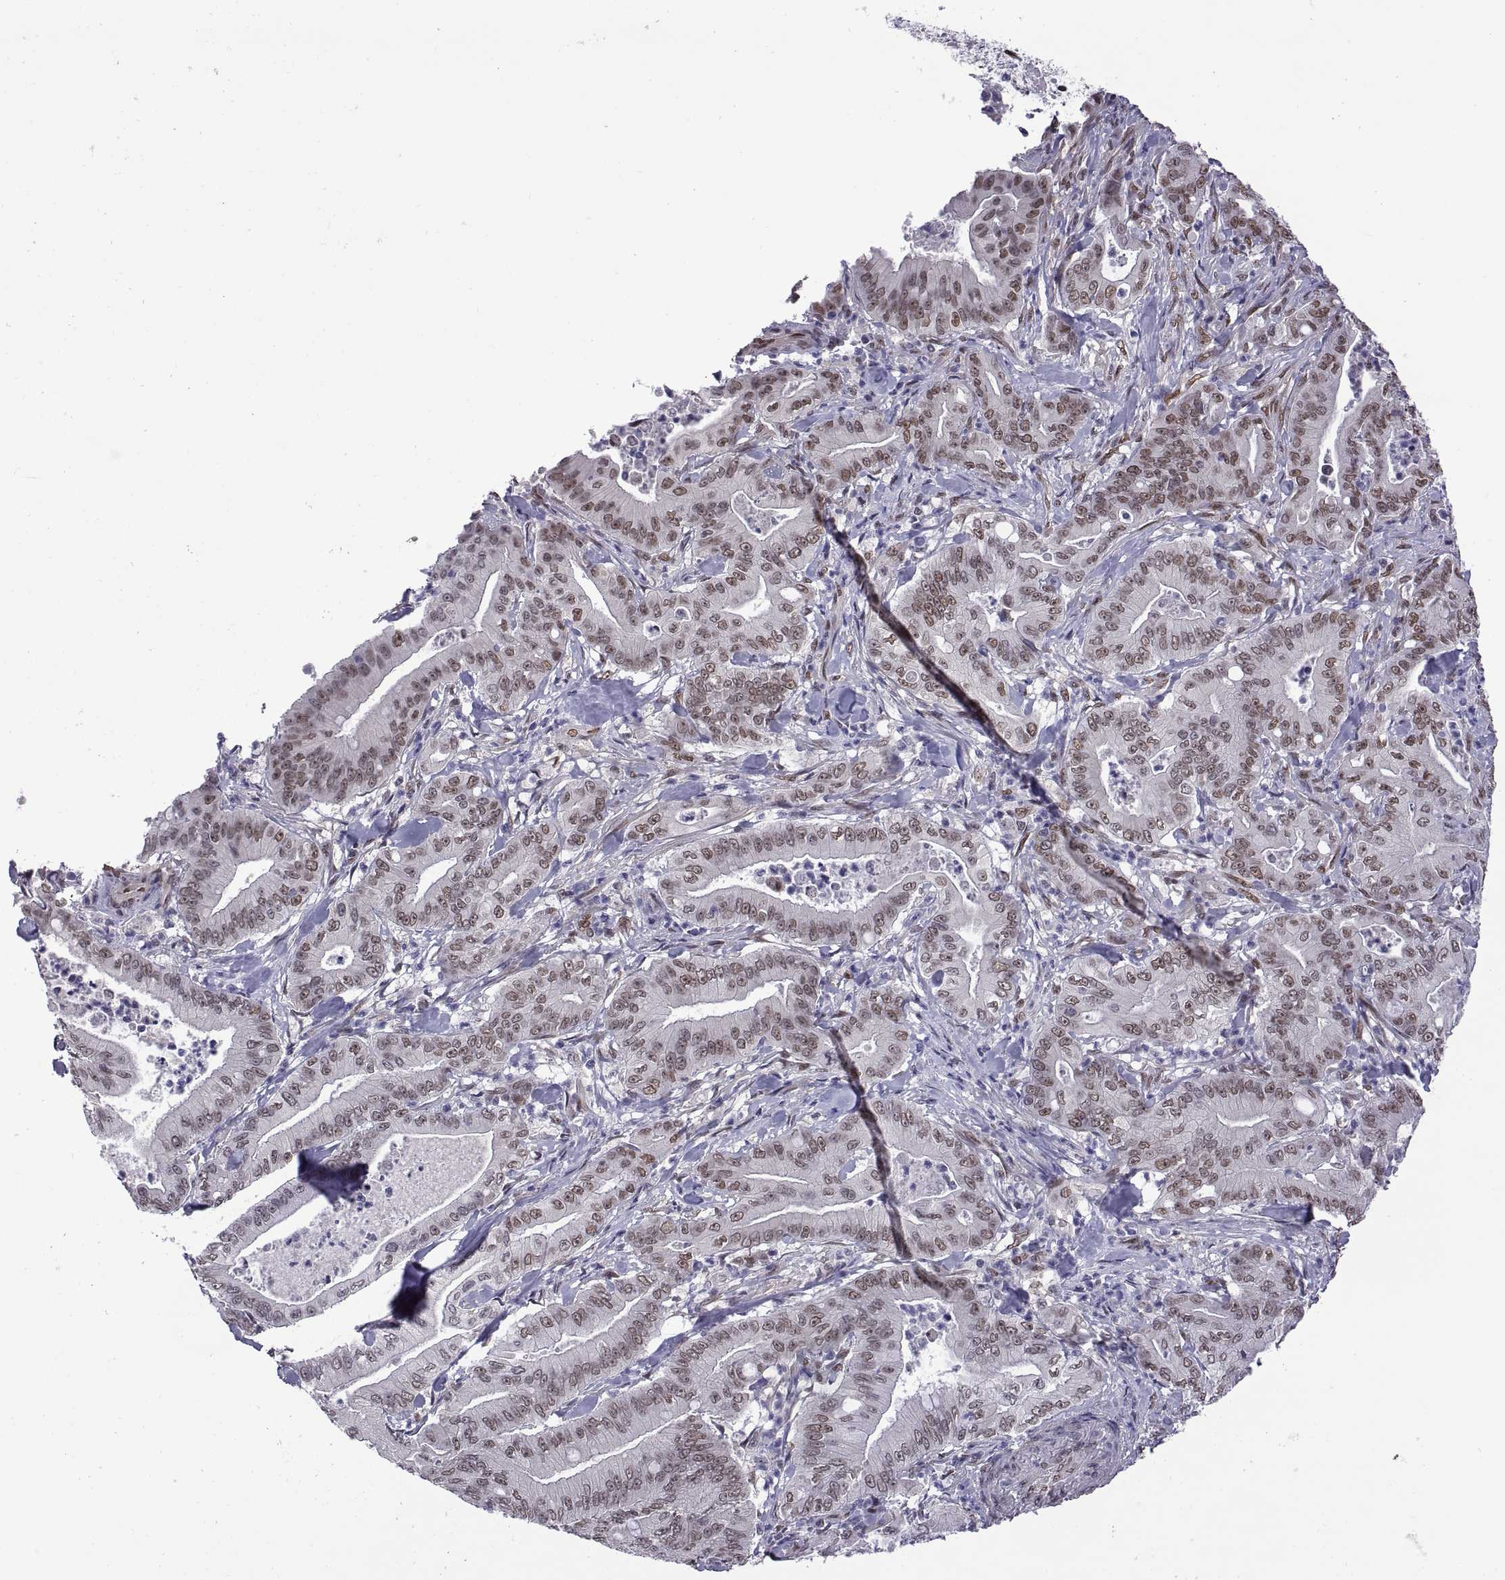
{"staining": {"intensity": "weak", "quantity": "25%-75%", "location": "nuclear"}, "tissue": "pancreatic cancer", "cell_type": "Tumor cells", "image_type": "cancer", "snomed": [{"axis": "morphology", "description": "Adenocarcinoma, NOS"}, {"axis": "topography", "description": "Pancreas"}], "caption": "Immunohistochemistry (IHC) micrograph of human adenocarcinoma (pancreatic) stained for a protein (brown), which reveals low levels of weak nuclear staining in about 25%-75% of tumor cells.", "gene": "NR4A1", "patient": {"sex": "male", "age": 71}}